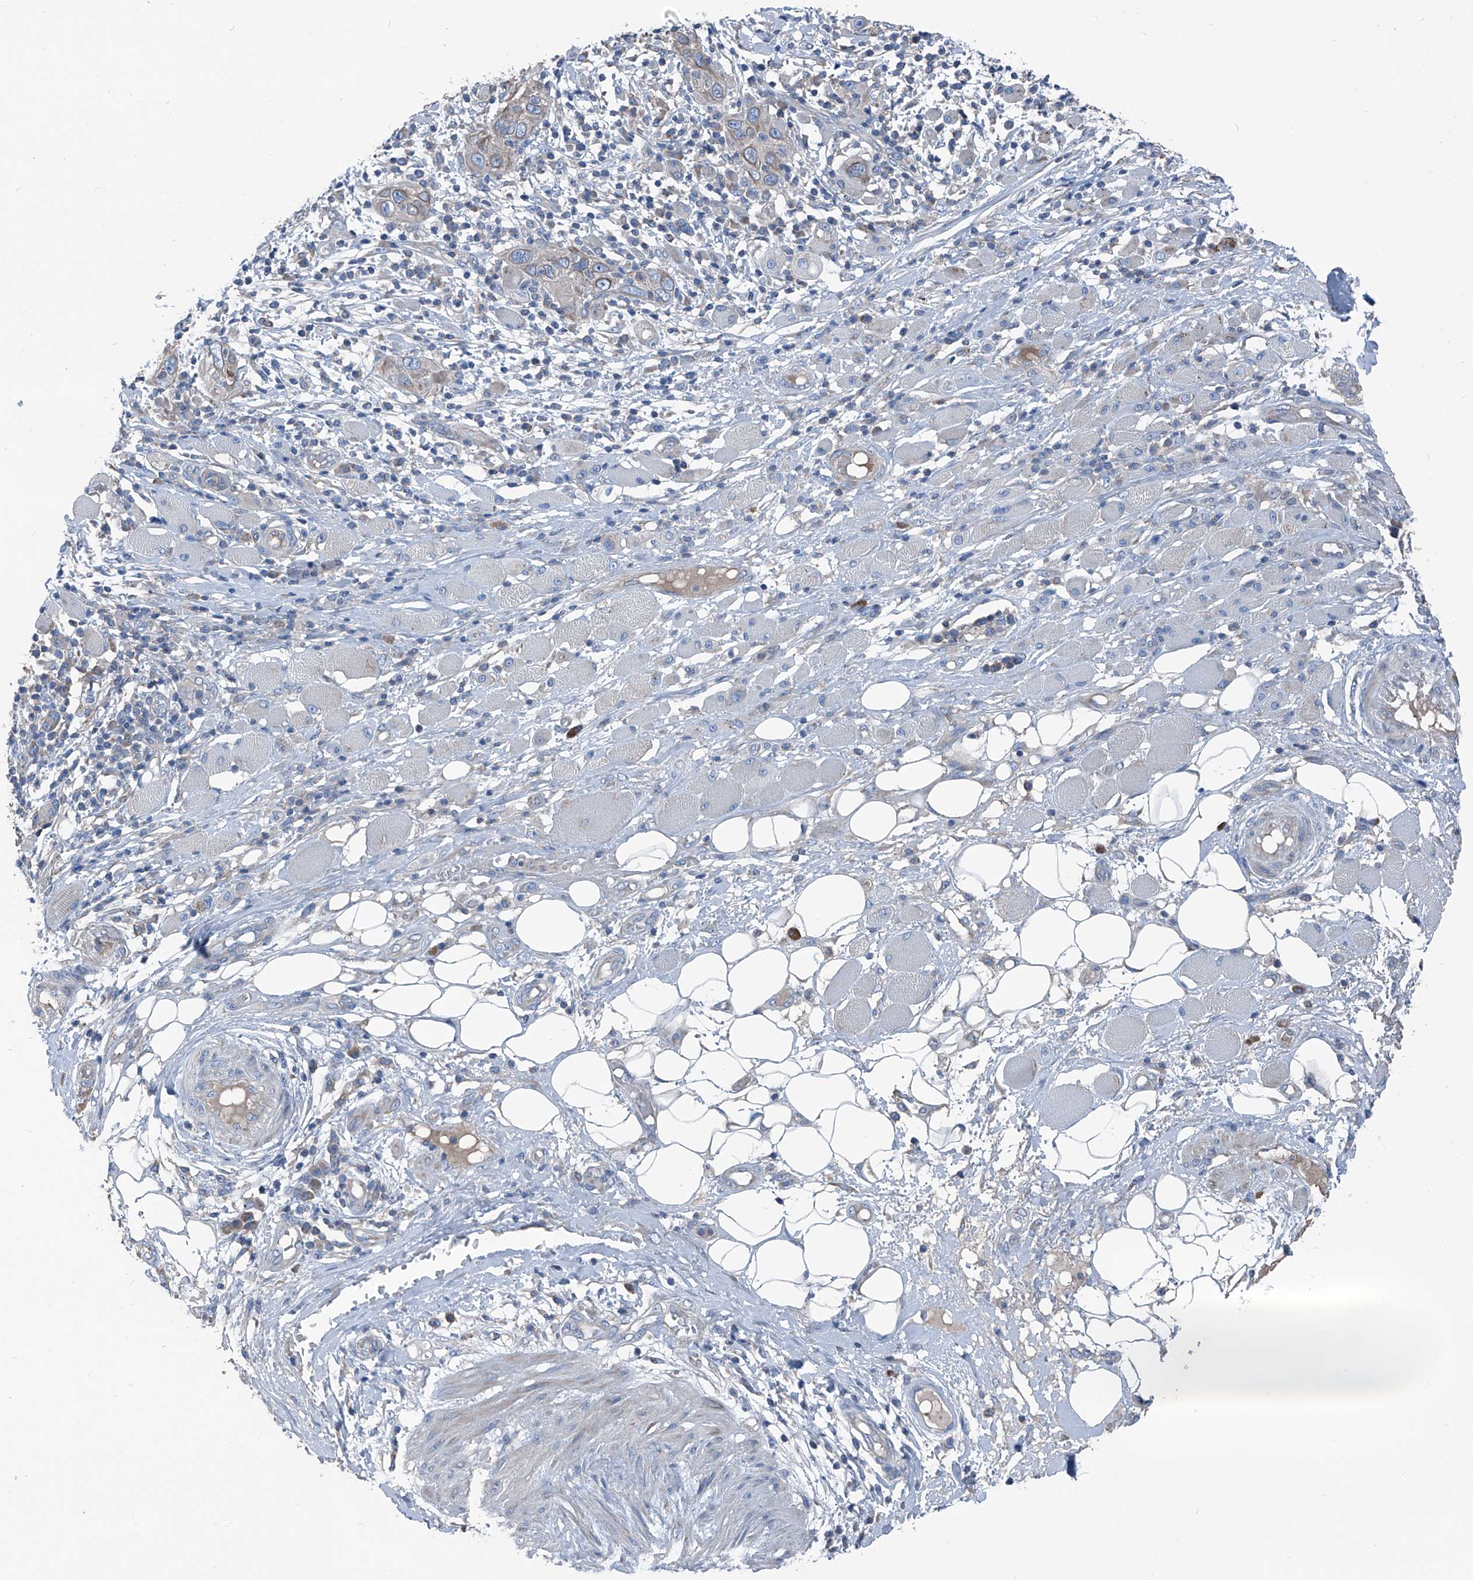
{"staining": {"intensity": "weak", "quantity": "<25%", "location": "cytoplasmic/membranous"}, "tissue": "skin cancer", "cell_type": "Tumor cells", "image_type": "cancer", "snomed": [{"axis": "morphology", "description": "Squamous cell carcinoma, NOS"}, {"axis": "topography", "description": "Skin"}], "caption": "Tumor cells are negative for protein expression in human squamous cell carcinoma (skin).", "gene": "GPAT3", "patient": {"sex": "female", "age": 88}}